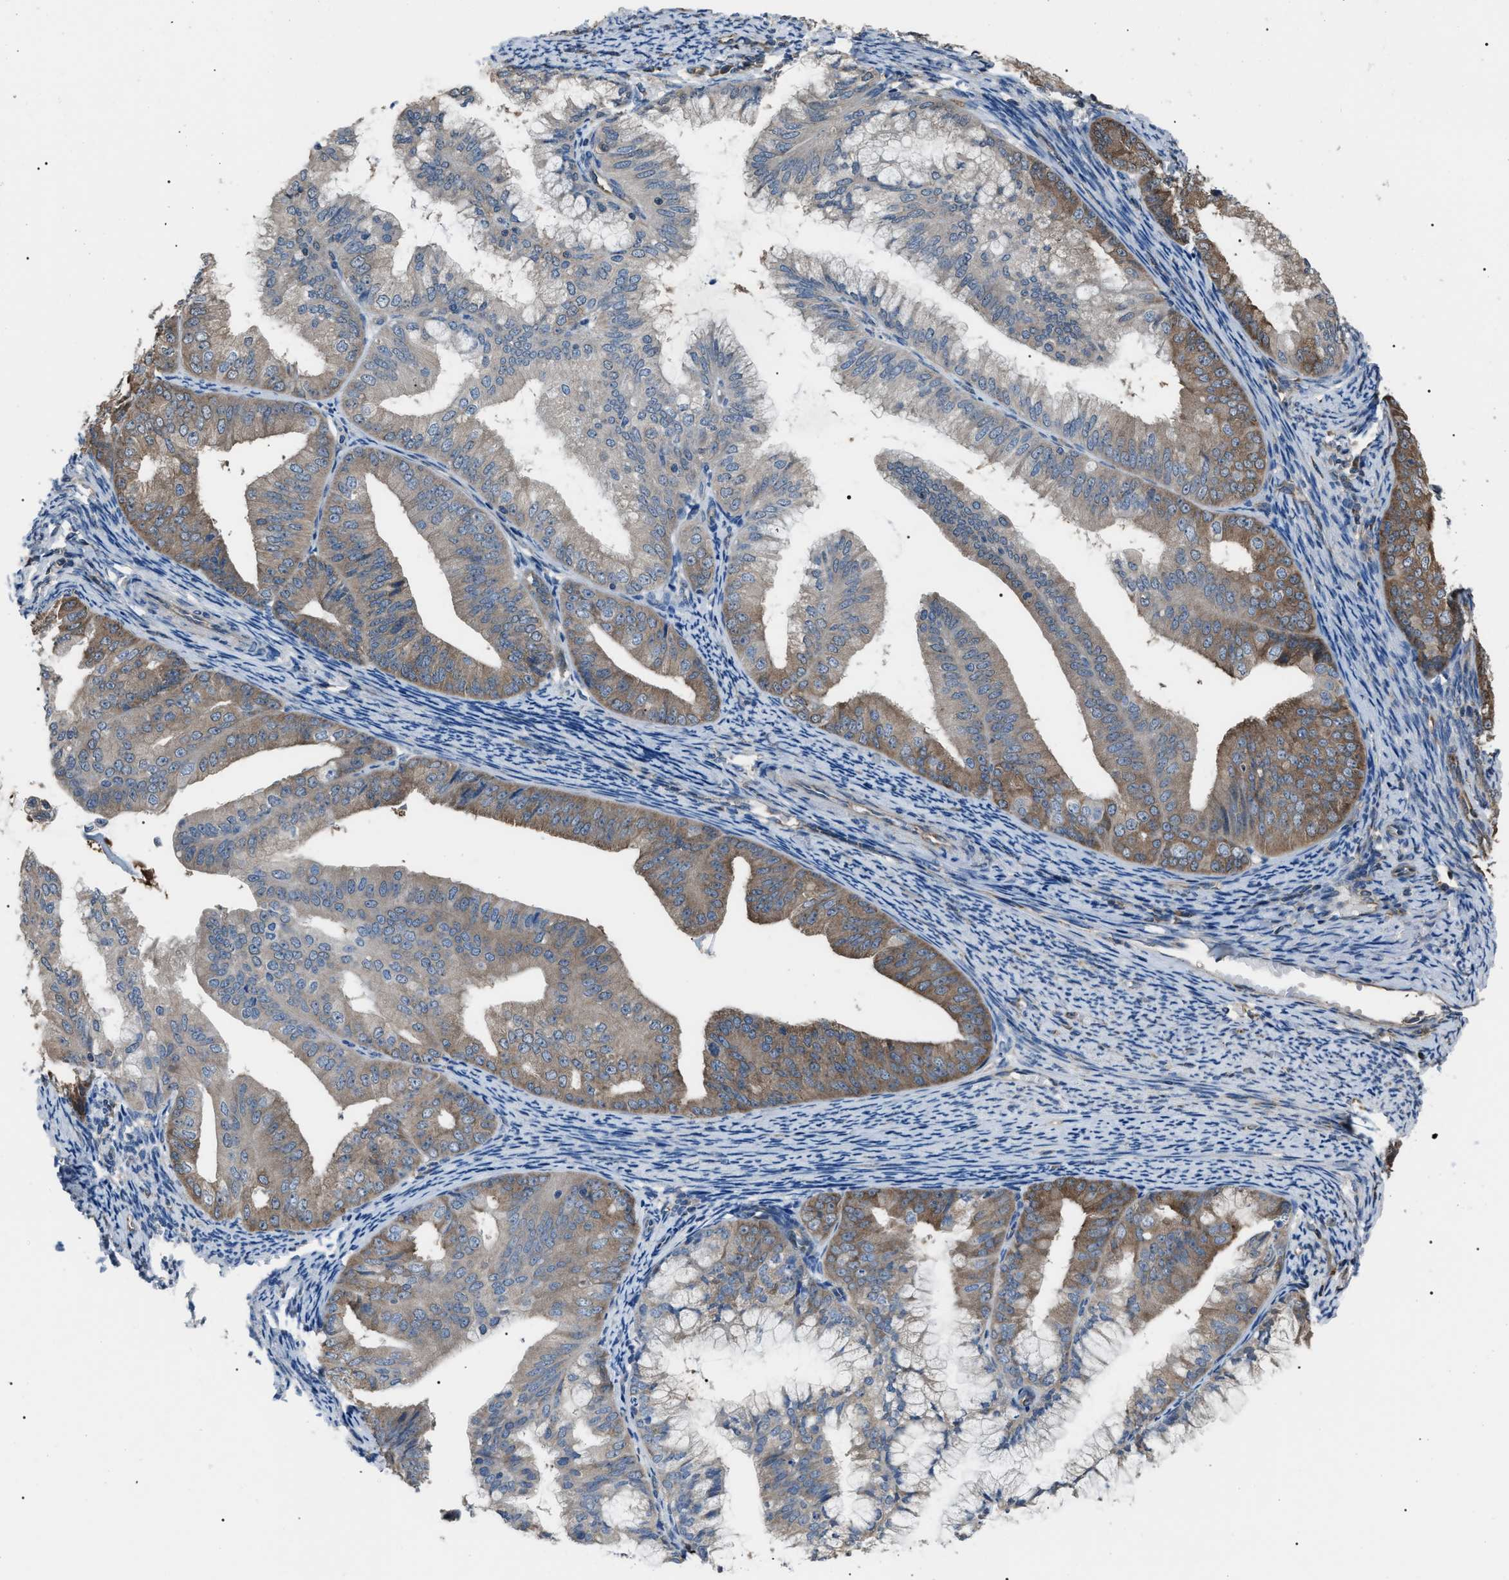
{"staining": {"intensity": "moderate", "quantity": "25%-75%", "location": "cytoplasmic/membranous"}, "tissue": "endometrial cancer", "cell_type": "Tumor cells", "image_type": "cancer", "snomed": [{"axis": "morphology", "description": "Adenocarcinoma, NOS"}, {"axis": "topography", "description": "Endometrium"}], "caption": "A medium amount of moderate cytoplasmic/membranous staining is appreciated in about 25%-75% of tumor cells in endometrial cancer tissue.", "gene": "PDCD5", "patient": {"sex": "female", "age": 63}}